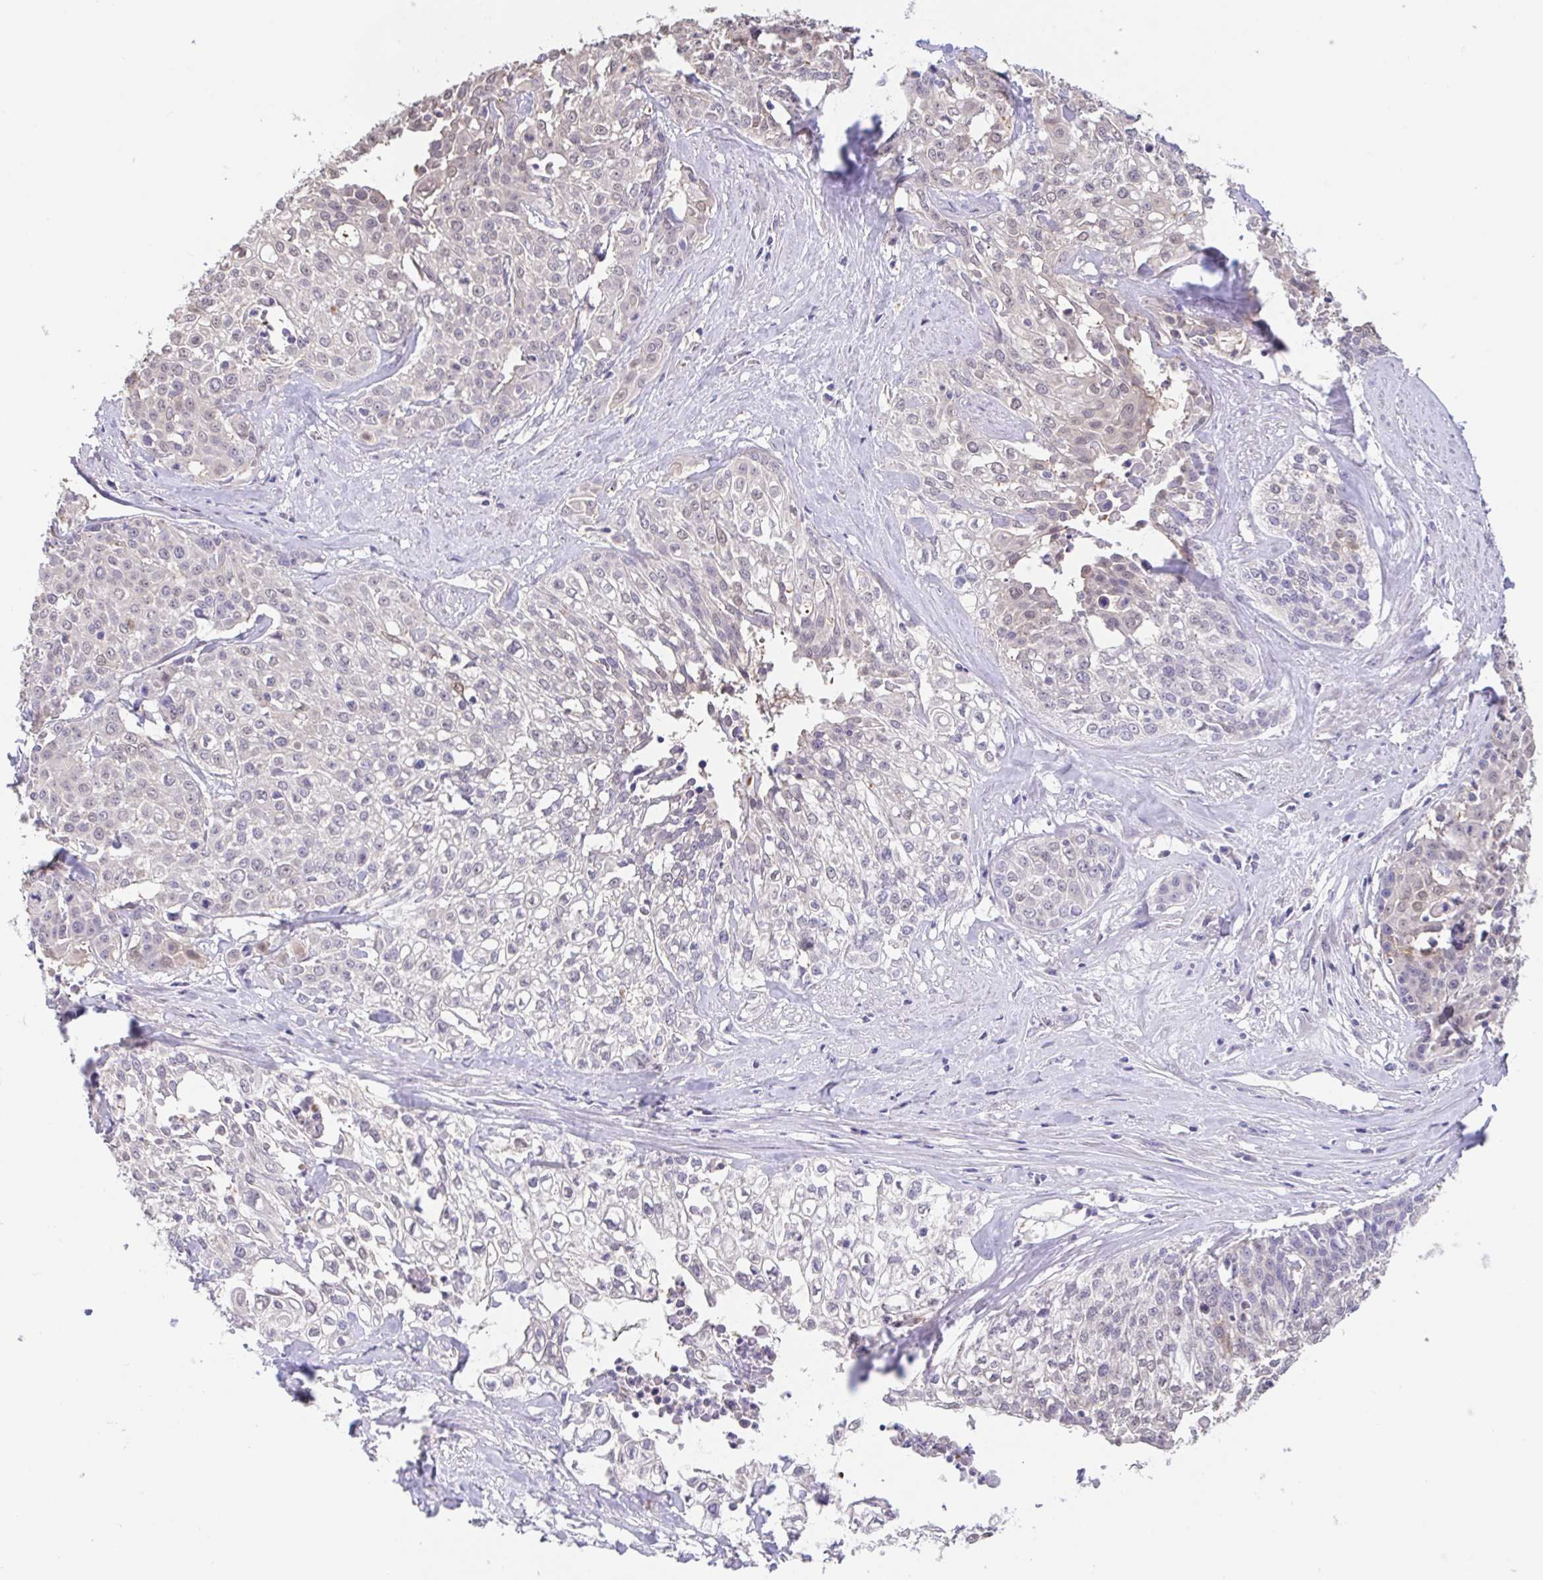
{"staining": {"intensity": "negative", "quantity": "none", "location": "none"}, "tissue": "cervical cancer", "cell_type": "Tumor cells", "image_type": "cancer", "snomed": [{"axis": "morphology", "description": "Squamous cell carcinoma, NOS"}, {"axis": "topography", "description": "Cervix"}], "caption": "Tumor cells show no significant expression in cervical cancer.", "gene": "FABP3", "patient": {"sex": "female", "age": 39}}